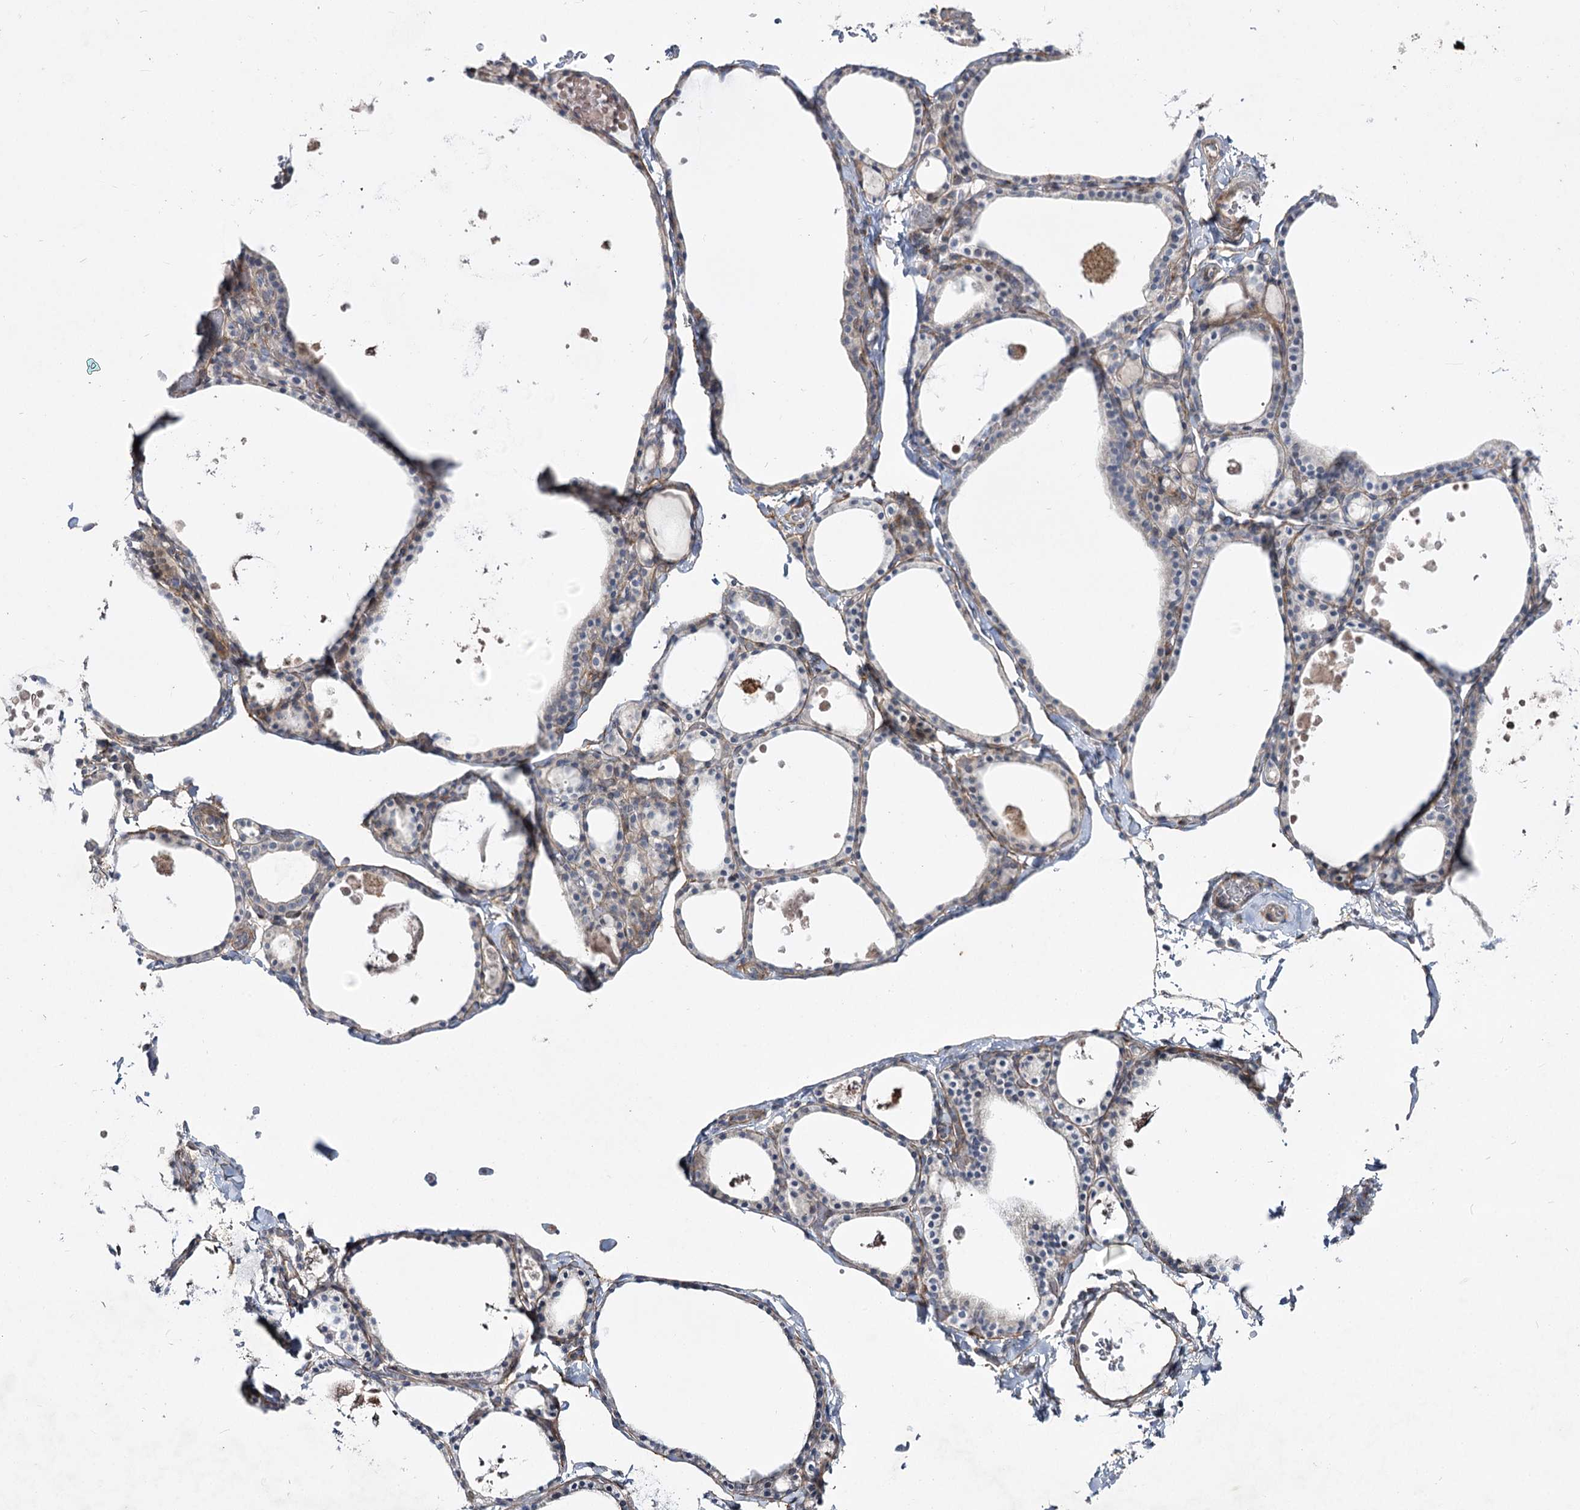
{"staining": {"intensity": "weak", "quantity": "<25%", "location": "cytoplasmic/membranous"}, "tissue": "thyroid gland", "cell_type": "Glandular cells", "image_type": "normal", "snomed": [{"axis": "morphology", "description": "Normal tissue, NOS"}, {"axis": "topography", "description": "Thyroid gland"}], "caption": "IHC photomicrograph of normal thyroid gland: thyroid gland stained with DAB displays no significant protein staining in glandular cells.", "gene": "SH3BP5L", "patient": {"sex": "male", "age": 56}}